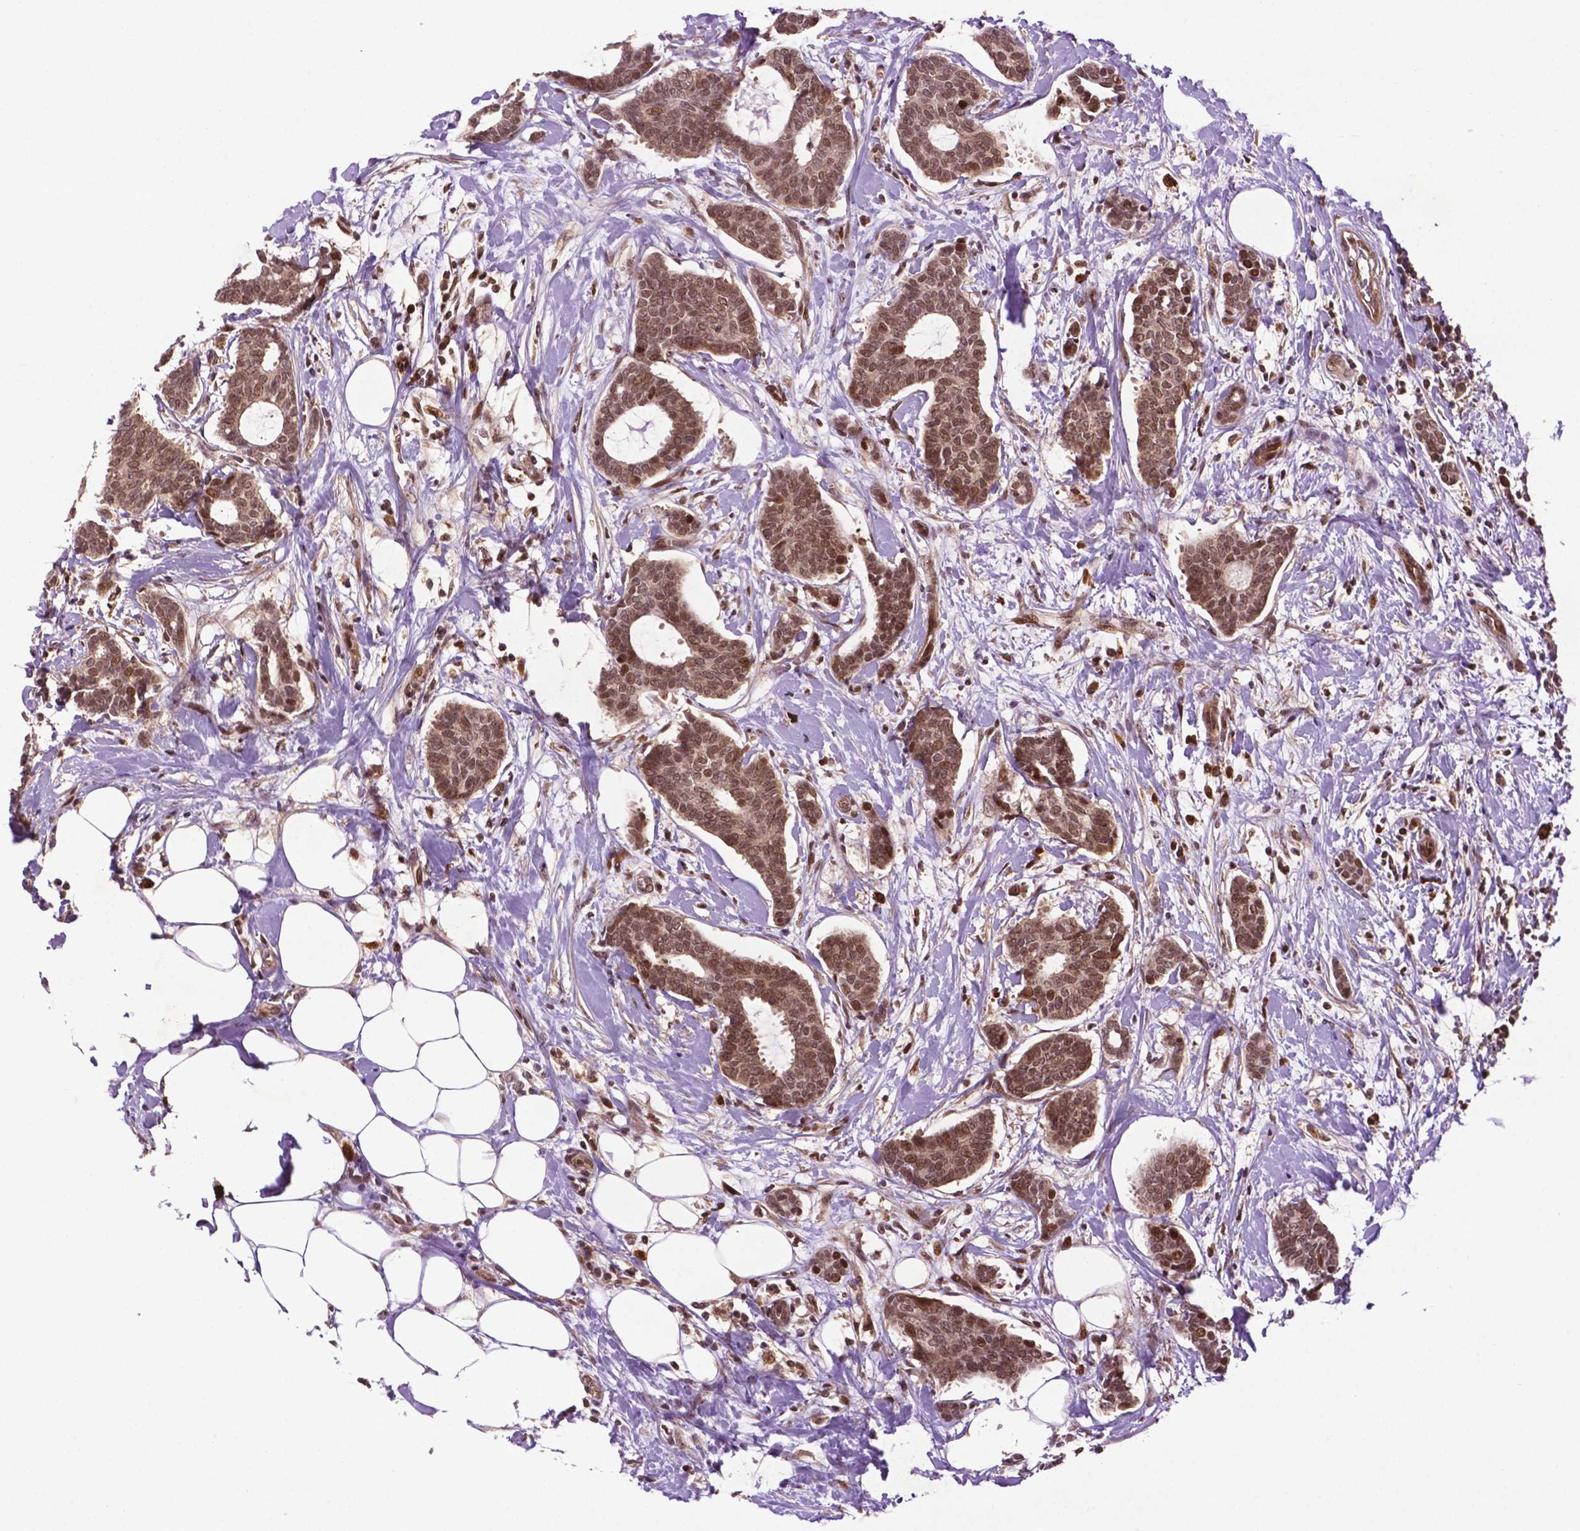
{"staining": {"intensity": "moderate", "quantity": ">75%", "location": "cytoplasmic/membranous,nuclear"}, "tissue": "breast cancer", "cell_type": "Tumor cells", "image_type": "cancer", "snomed": [{"axis": "morphology", "description": "Intraductal carcinoma, in situ"}, {"axis": "morphology", "description": "Duct carcinoma"}, {"axis": "morphology", "description": "Lobular carcinoma, in situ"}, {"axis": "topography", "description": "Breast"}], "caption": "Immunohistochemical staining of breast lobular carcinoma in situ exhibits medium levels of moderate cytoplasmic/membranous and nuclear protein positivity in approximately >75% of tumor cells. The staining was performed using DAB to visualize the protein expression in brown, while the nuclei were stained in blue with hematoxylin (Magnification: 20x).", "gene": "TMX2", "patient": {"sex": "female", "age": 44}}